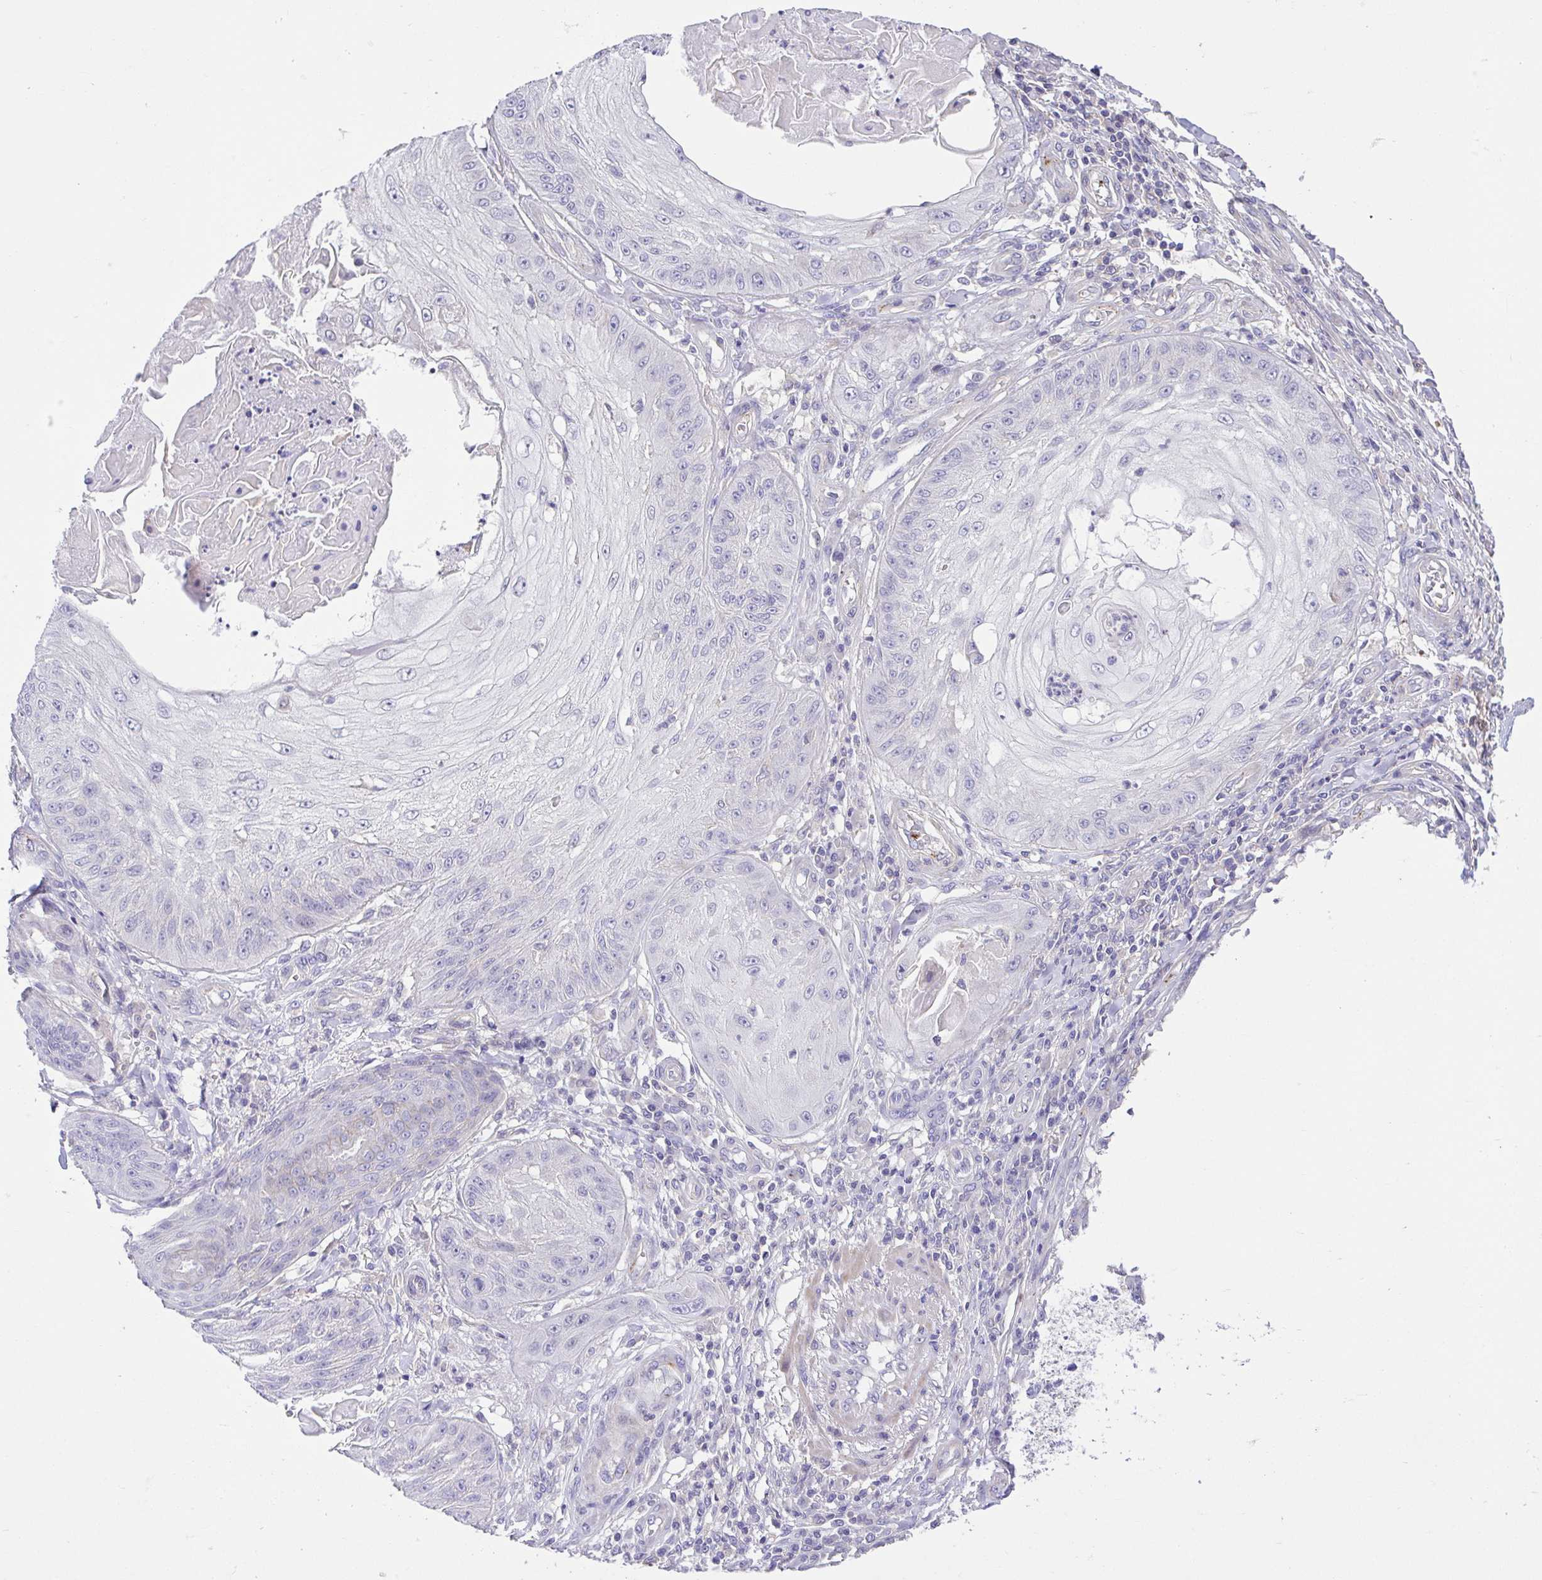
{"staining": {"intensity": "negative", "quantity": "none", "location": "none"}, "tissue": "skin cancer", "cell_type": "Tumor cells", "image_type": "cancer", "snomed": [{"axis": "morphology", "description": "Squamous cell carcinoma, NOS"}, {"axis": "topography", "description": "Skin"}], "caption": "A histopathology image of squamous cell carcinoma (skin) stained for a protein reveals no brown staining in tumor cells.", "gene": "PRR14L", "patient": {"sex": "male", "age": 70}}